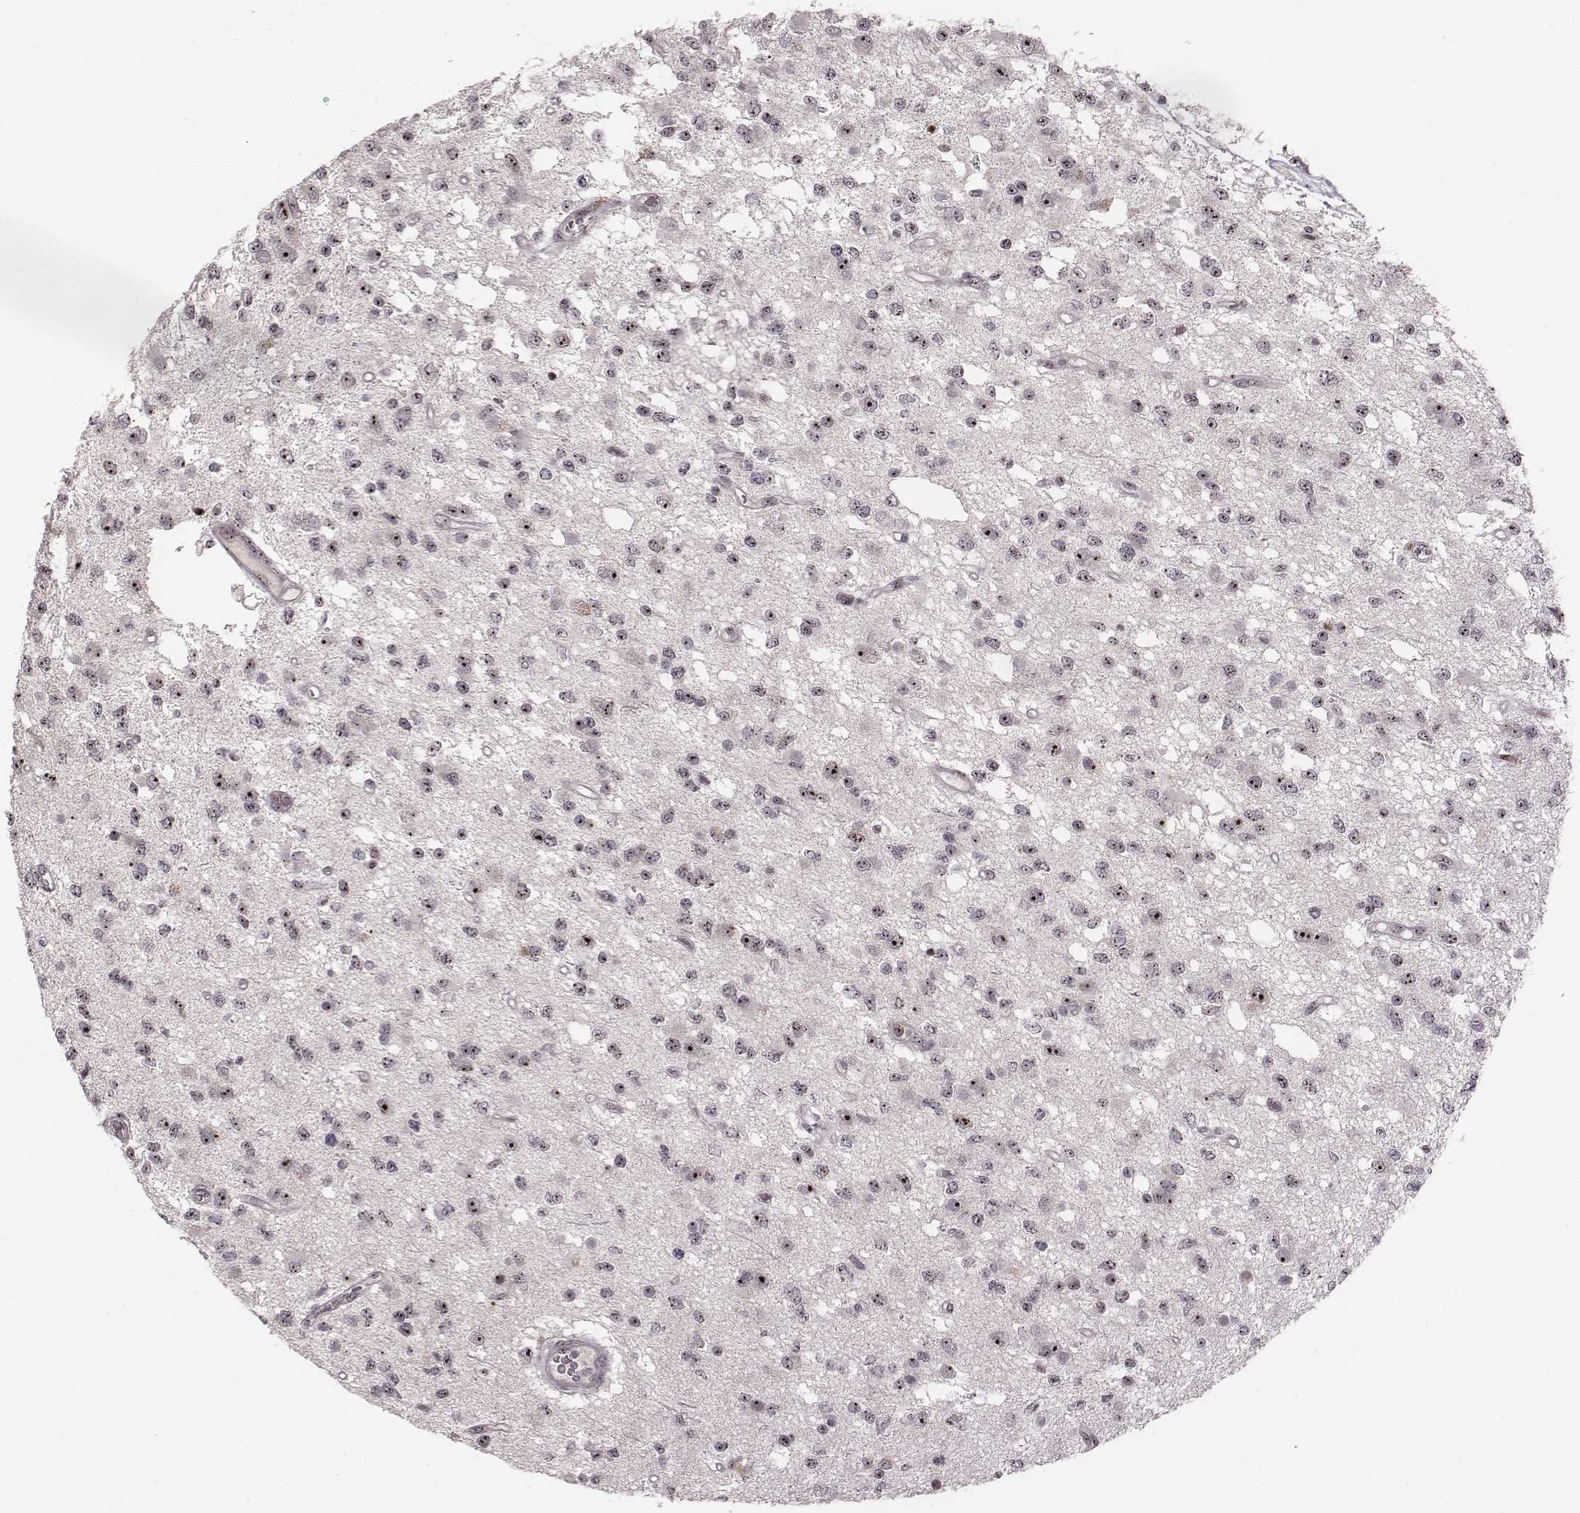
{"staining": {"intensity": "moderate", "quantity": ">75%", "location": "nuclear"}, "tissue": "glioma", "cell_type": "Tumor cells", "image_type": "cancer", "snomed": [{"axis": "morphology", "description": "Glioma, malignant, Low grade"}, {"axis": "topography", "description": "Brain"}], "caption": "This photomicrograph displays IHC staining of human malignant glioma (low-grade), with medium moderate nuclear staining in about >75% of tumor cells.", "gene": "NOP56", "patient": {"sex": "female", "age": 45}}